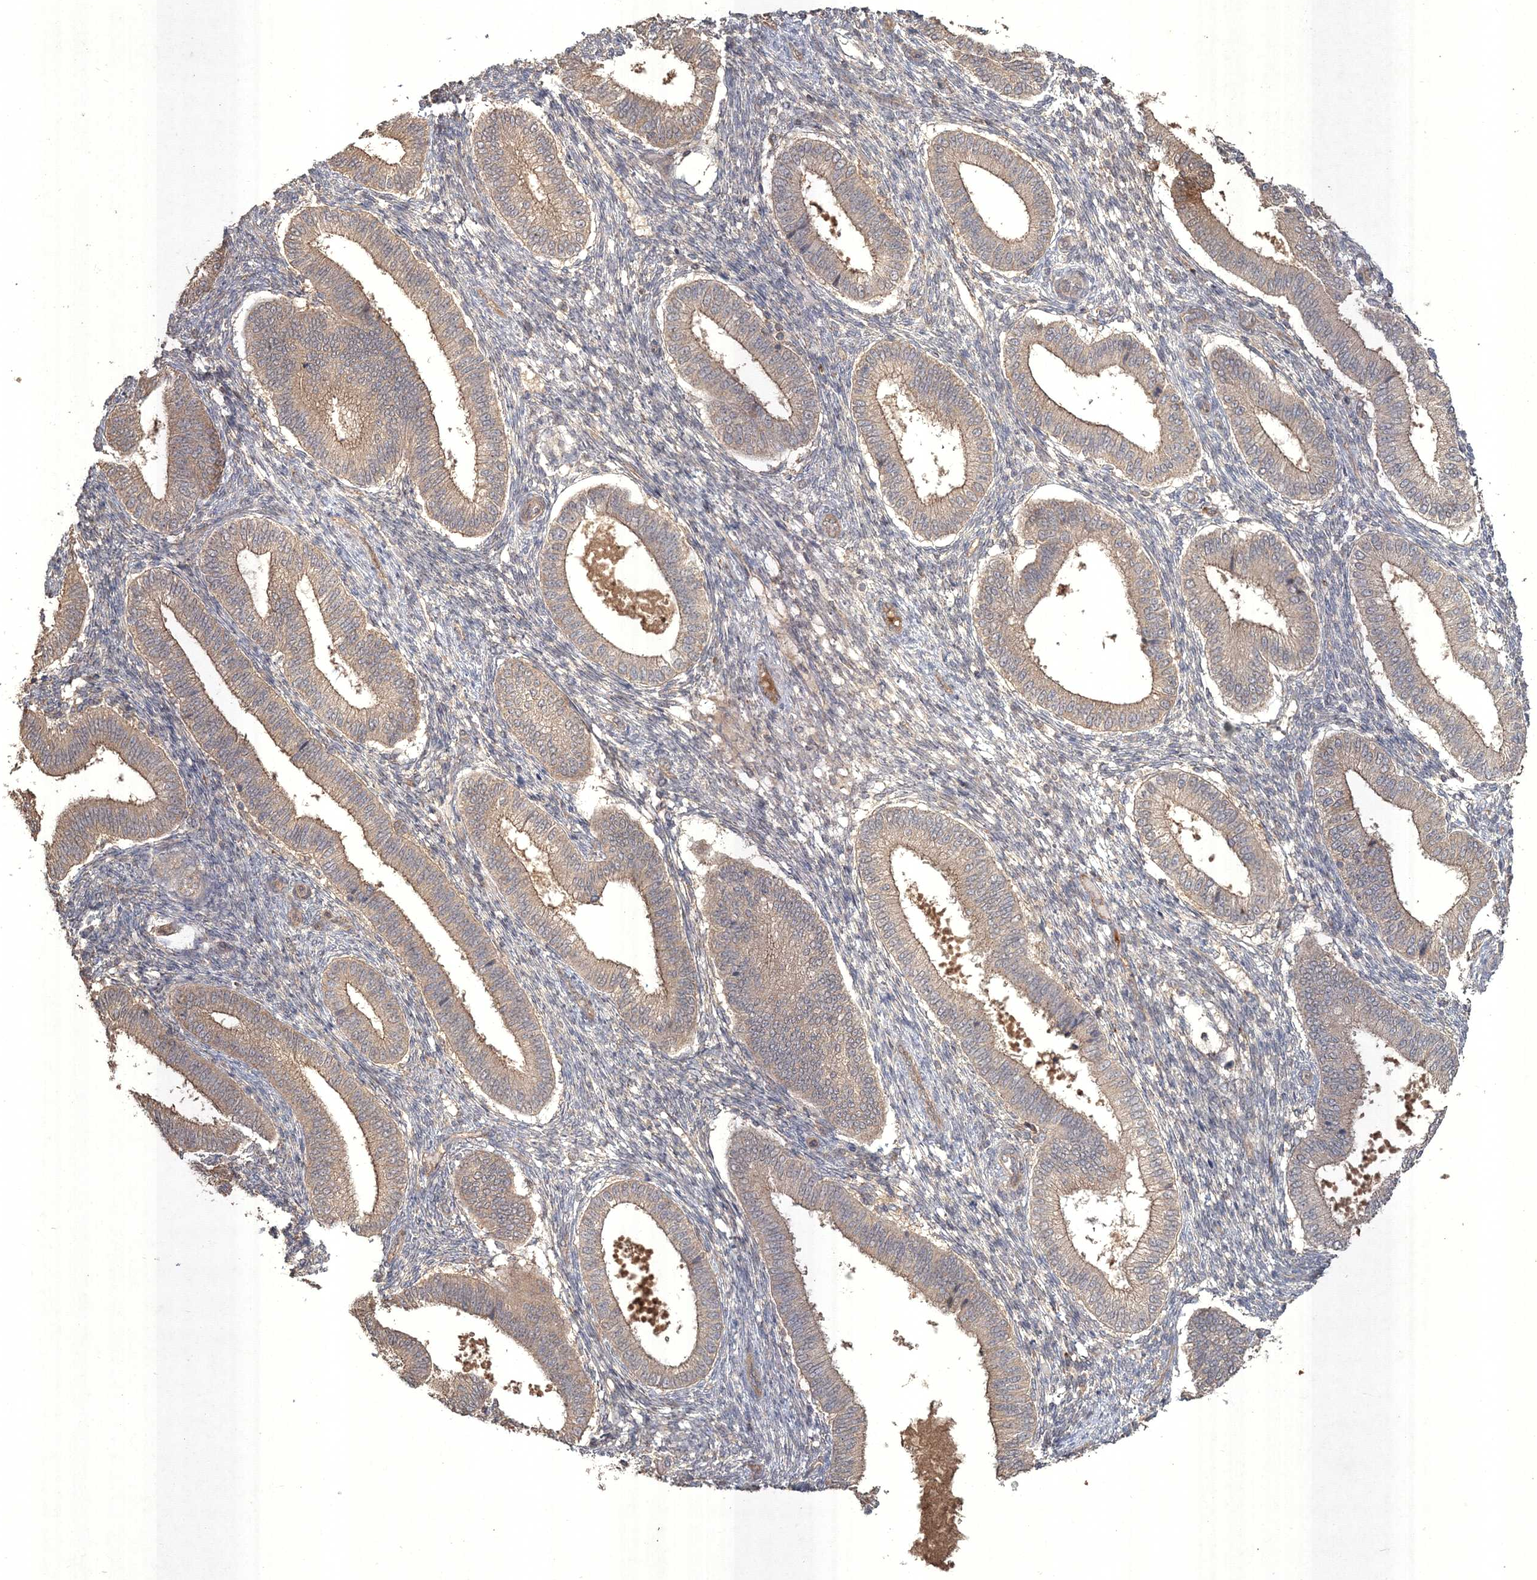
{"staining": {"intensity": "negative", "quantity": "none", "location": "none"}, "tissue": "endometrium", "cell_type": "Cells in endometrial stroma", "image_type": "normal", "snomed": [{"axis": "morphology", "description": "Normal tissue, NOS"}, {"axis": "topography", "description": "Endometrium"}], "caption": "IHC photomicrograph of unremarkable endometrium: endometrium stained with DAB (3,3'-diaminobenzidine) reveals no significant protein positivity in cells in endometrial stroma.", "gene": "SPRY1", "patient": {"sex": "female", "age": 39}}